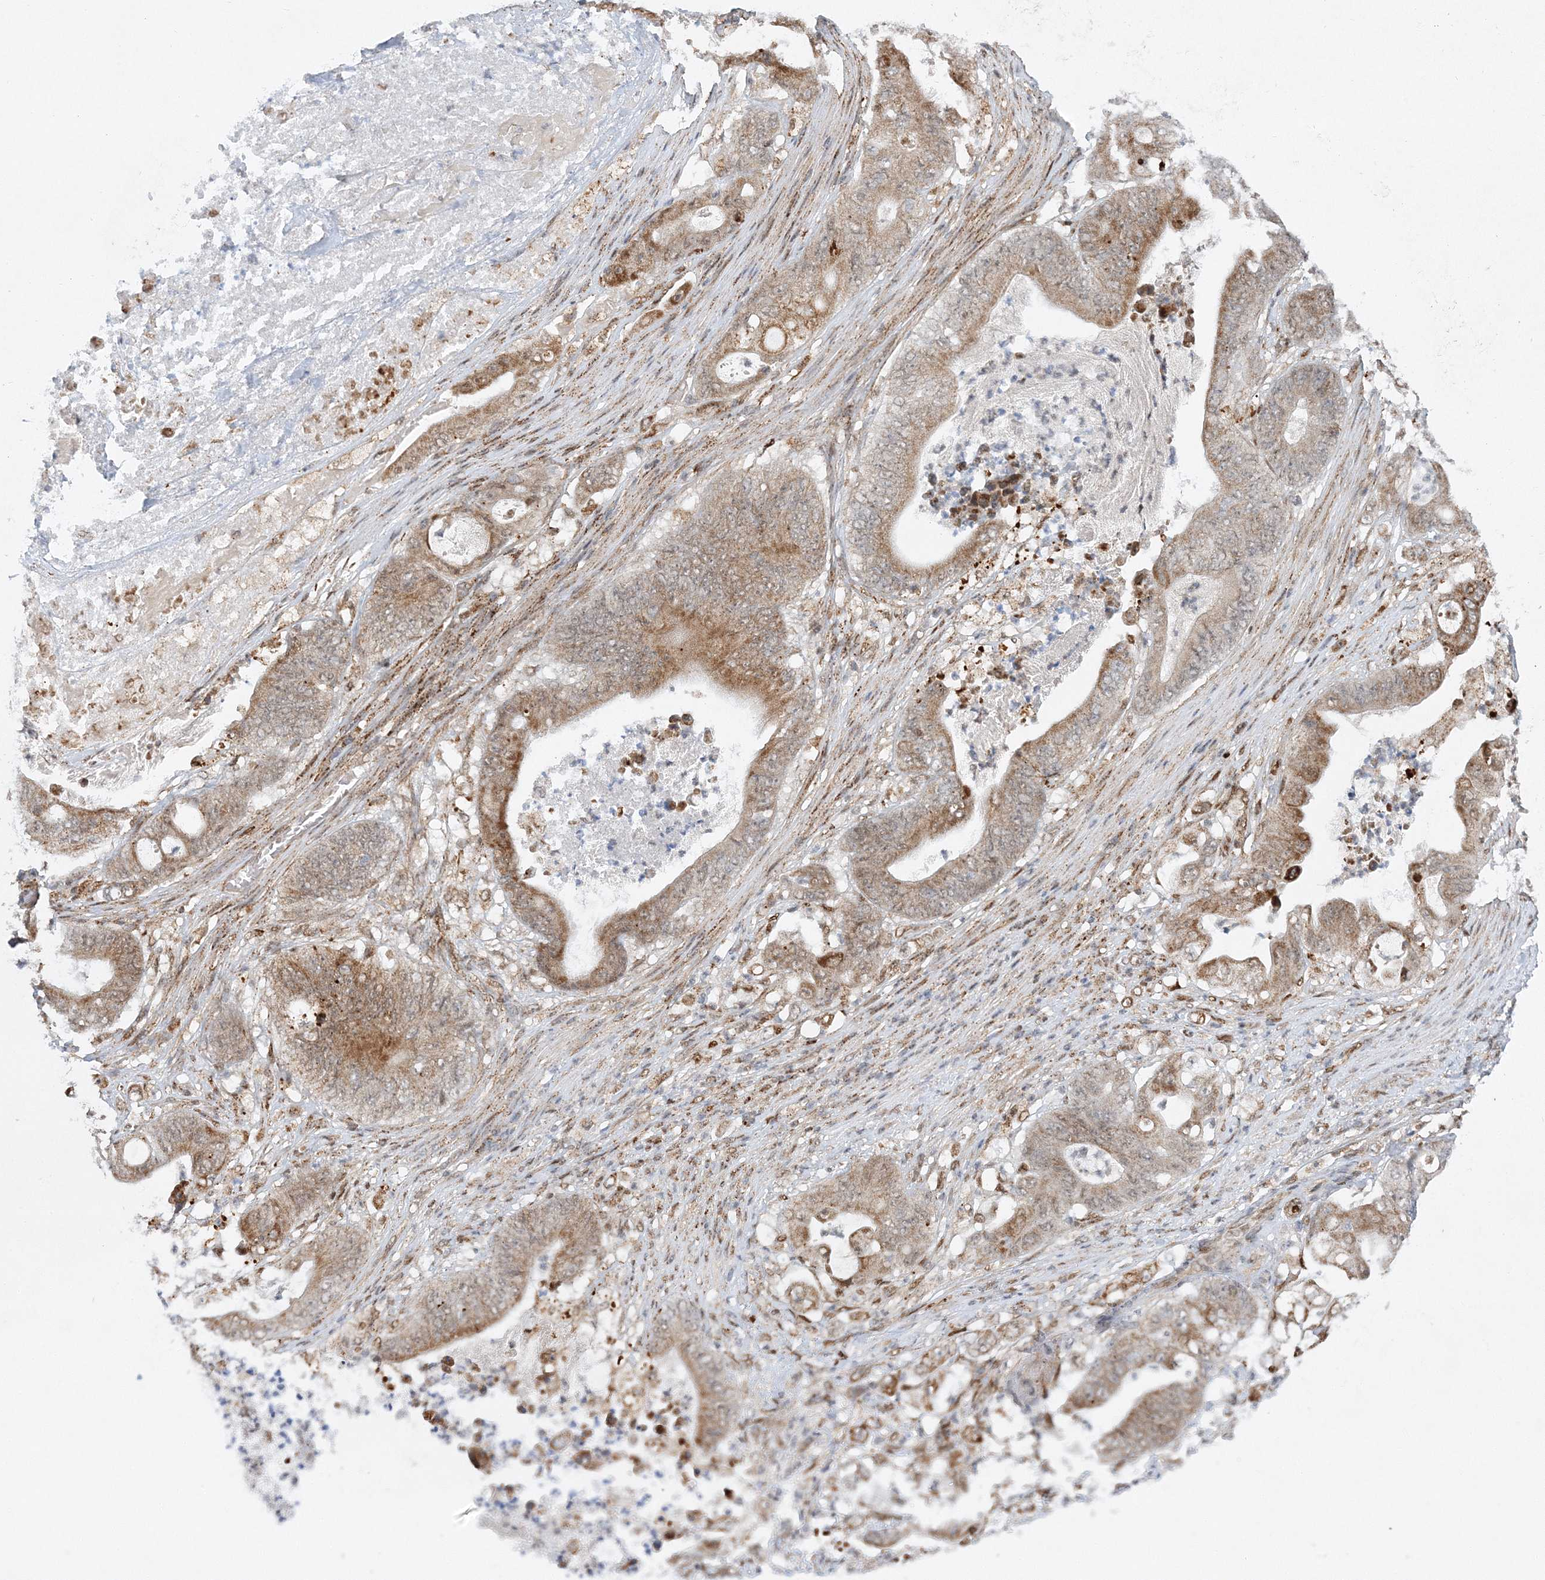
{"staining": {"intensity": "moderate", "quantity": "25%-75%", "location": "cytoplasmic/membranous"}, "tissue": "stomach cancer", "cell_type": "Tumor cells", "image_type": "cancer", "snomed": [{"axis": "morphology", "description": "Adenocarcinoma, NOS"}, {"axis": "topography", "description": "Stomach"}], "caption": "Moderate cytoplasmic/membranous positivity for a protein is present in about 25%-75% of tumor cells of stomach cancer using IHC.", "gene": "RAB11FIP2", "patient": {"sex": "female", "age": 73}}